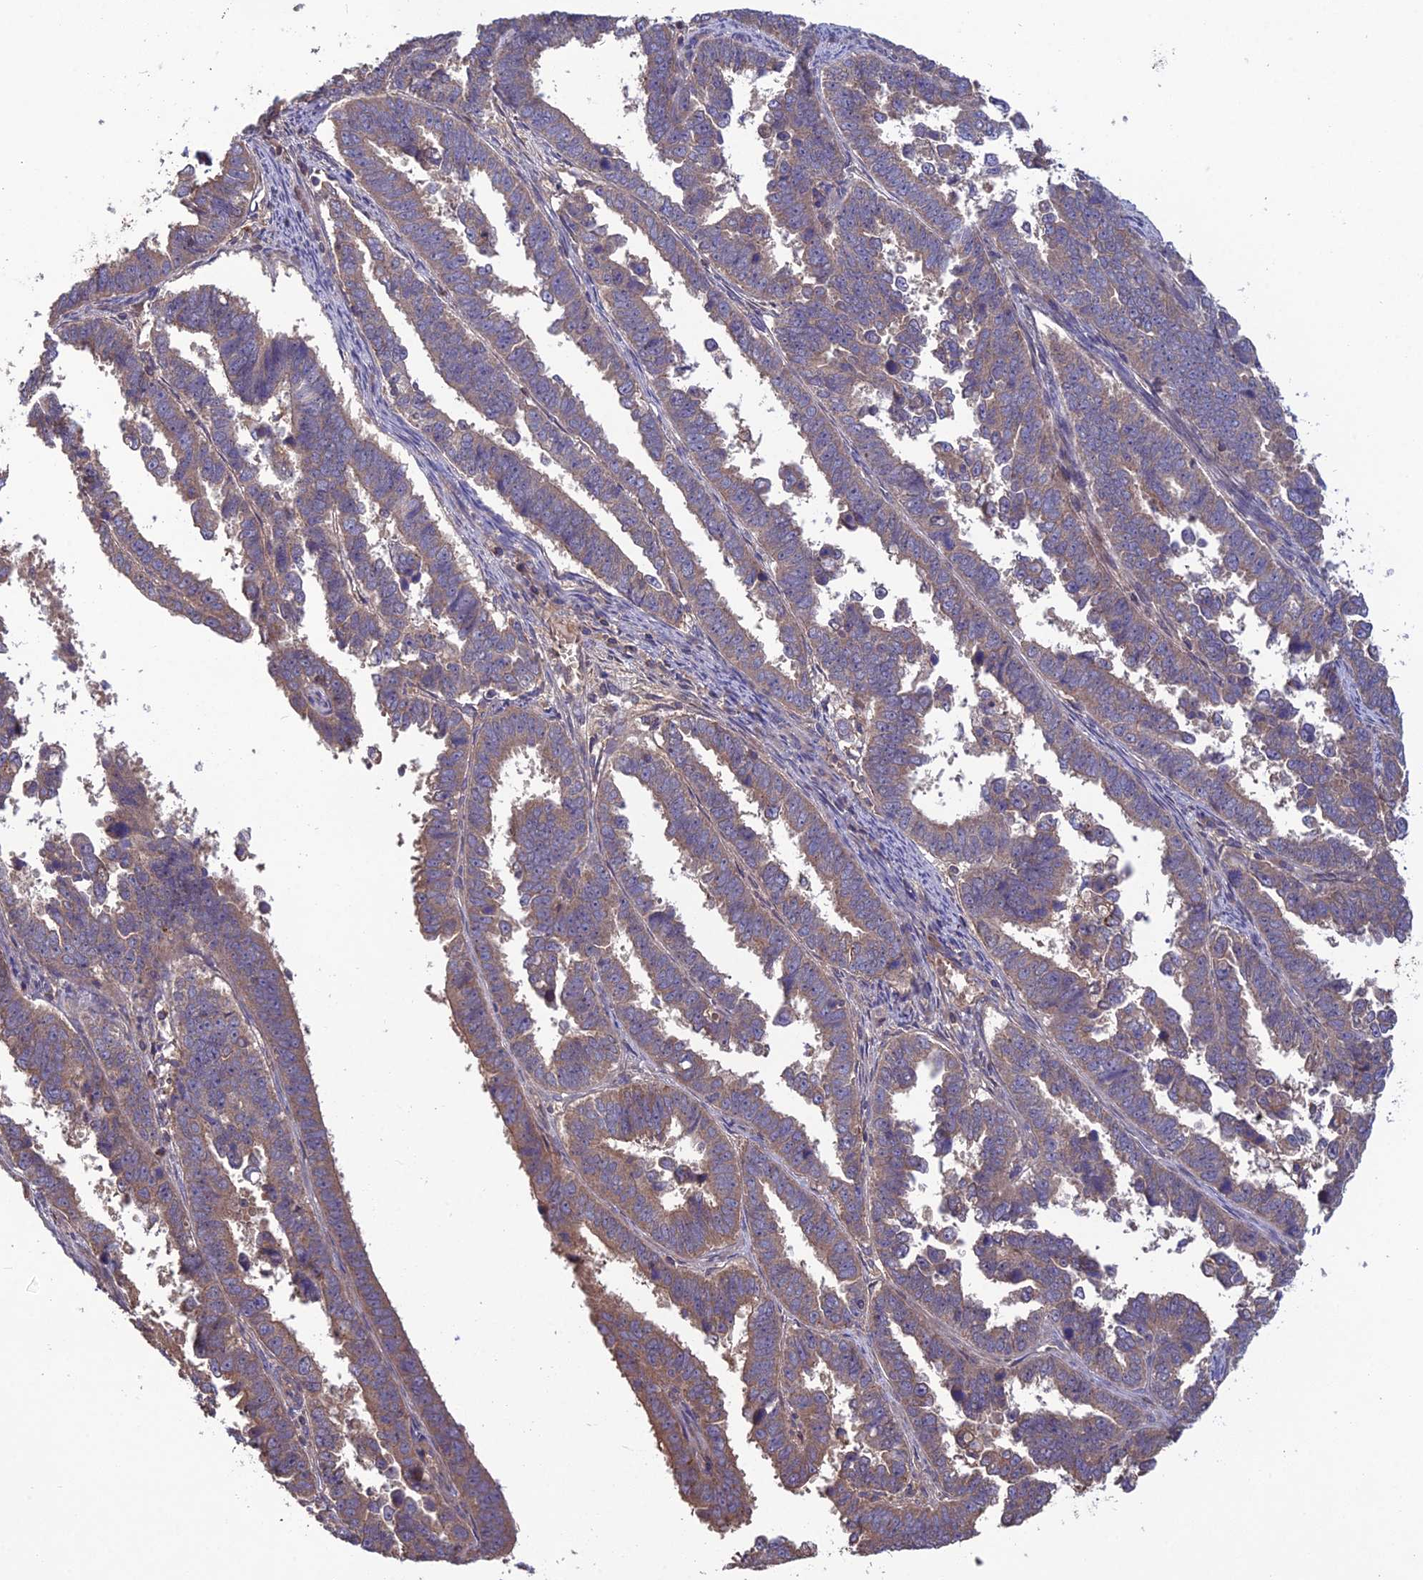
{"staining": {"intensity": "moderate", "quantity": "25%-75%", "location": "cytoplasmic/membranous"}, "tissue": "endometrial cancer", "cell_type": "Tumor cells", "image_type": "cancer", "snomed": [{"axis": "morphology", "description": "Adenocarcinoma, NOS"}, {"axis": "topography", "description": "Endometrium"}], "caption": "A photomicrograph of human endometrial adenocarcinoma stained for a protein shows moderate cytoplasmic/membranous brown staining in tumor cells.", "gene": "GALR2", "patient": {"sex": "female", "age": 75}}